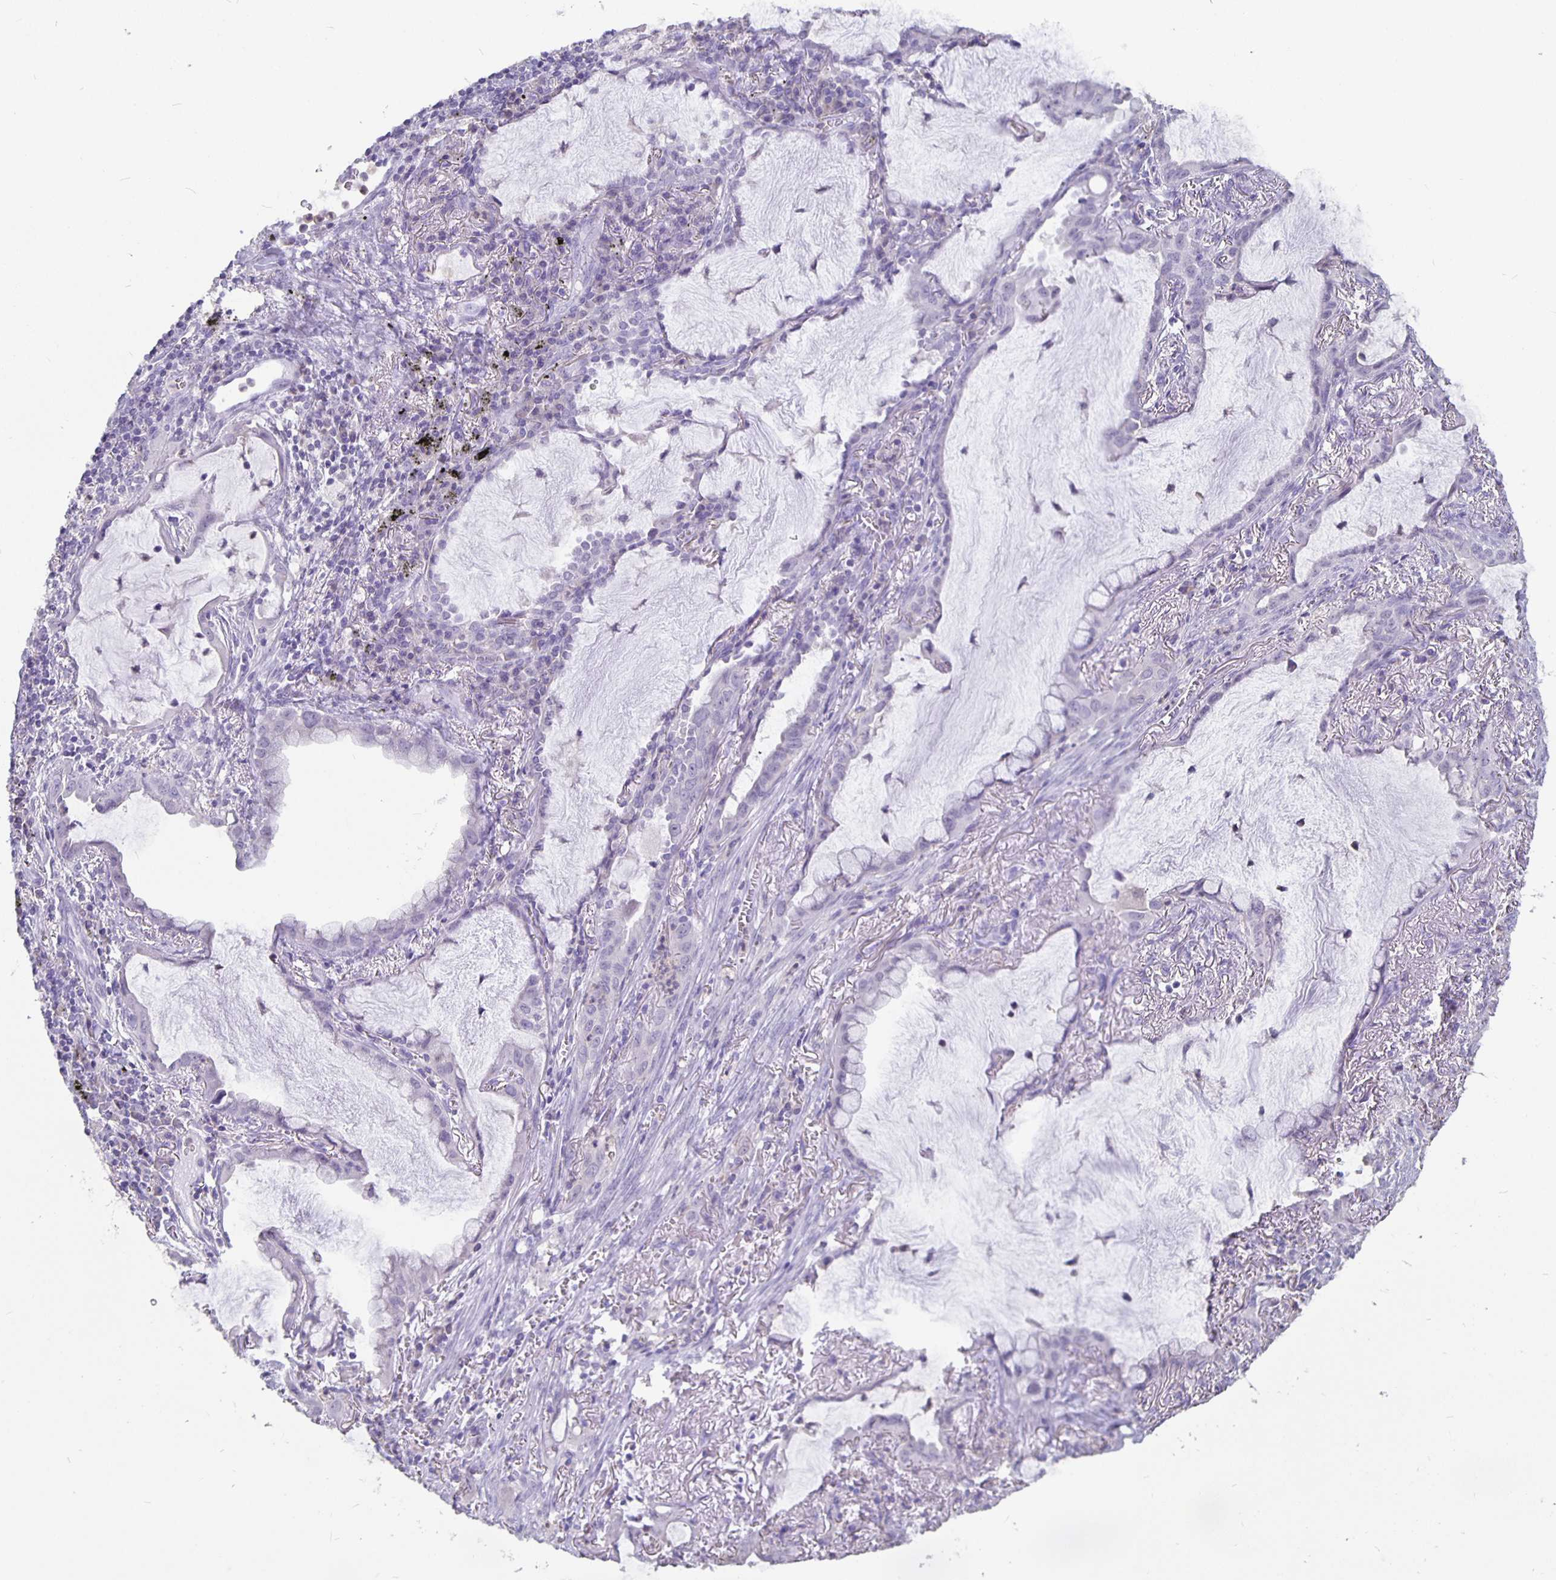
{"staining": {"intensity": "negative", "quantity": "none", "location": "none"}, "tissue": "lung cancer", "cell_type": "Tumor cells", "image_type": "cancer", "snomed": [{"axis": "morphology", "description": "Adenocarcinoma, NOS"}, {"axis": "topography", "description": "Lung"}], "caption": "There is no significant expression in tumor cells of lung cancer.", "gene": "GPX4", "patient": {"sex": "male", "age": 65}}